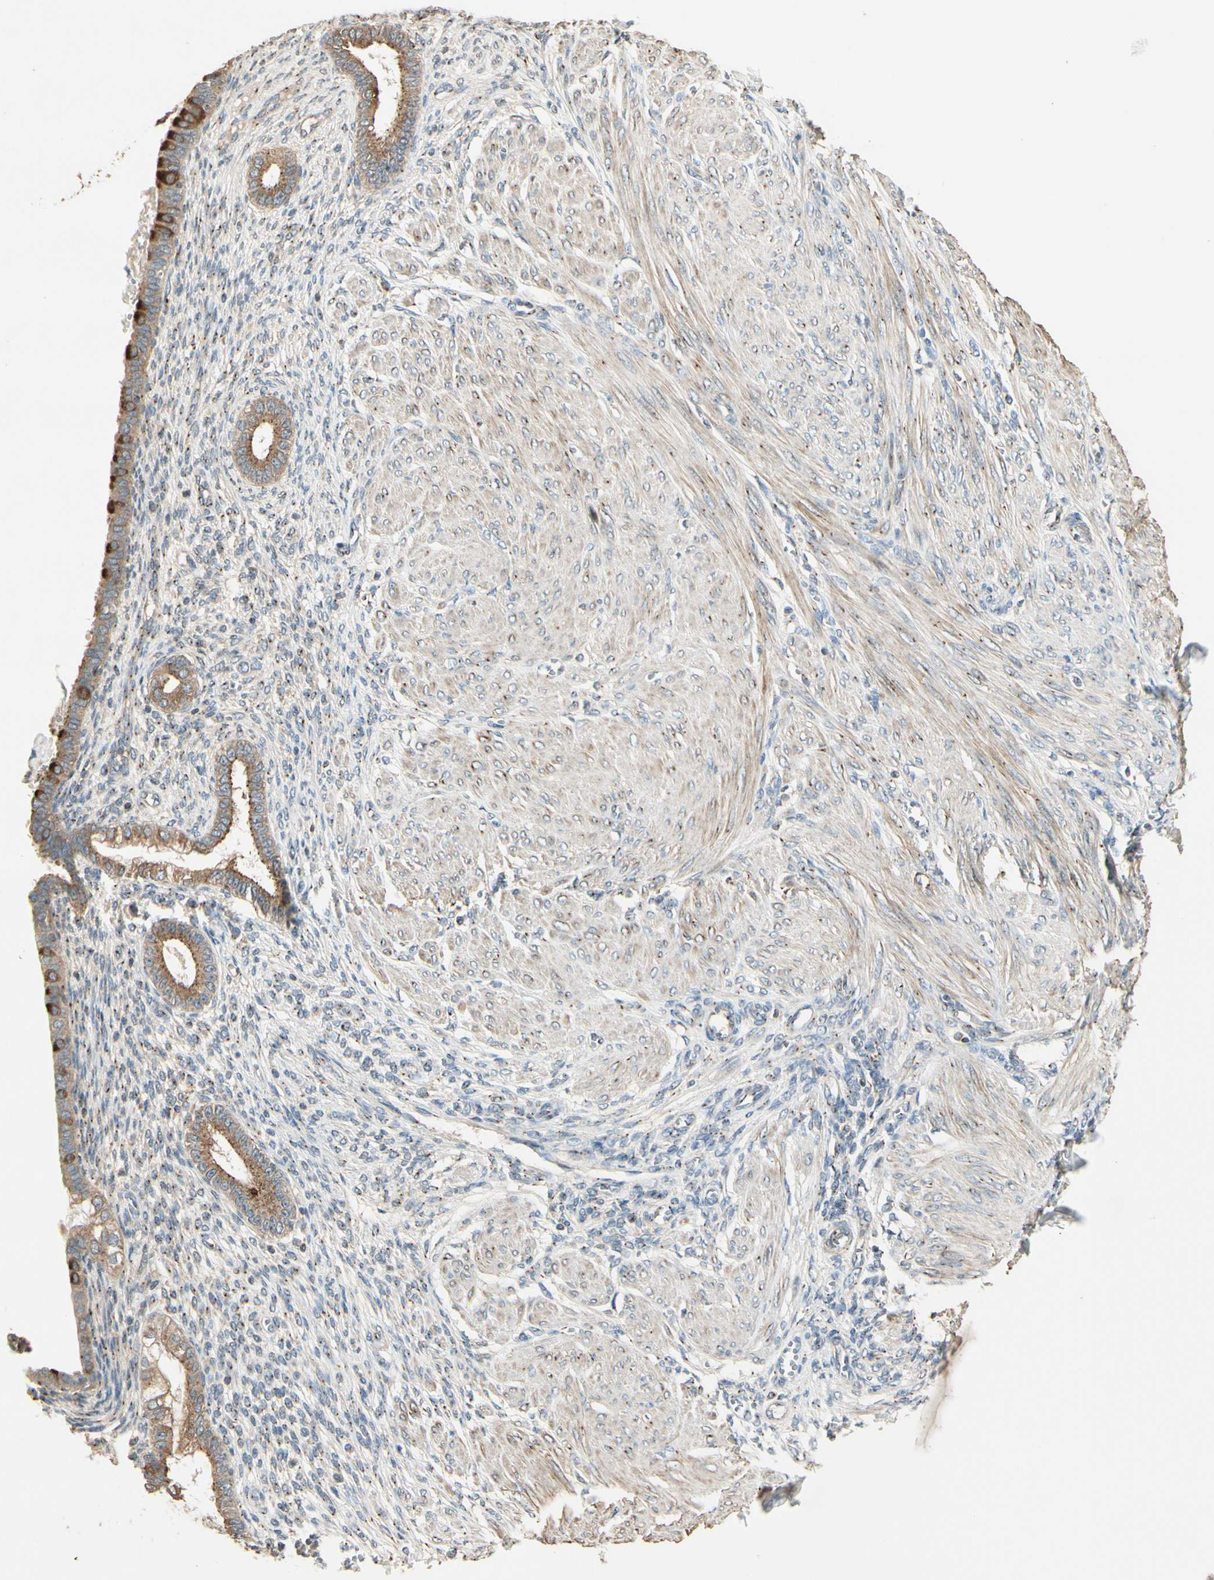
{"staining": {"intensity": "moderate", "quantity": "25%-75%", "location": "cytoplasmic/membranous"}, "tissue": "endometrium", "cell_type": "Cells in endometrial stroma", "image_type": "normal", "snomed": [{"axis": "morphology", "description": "Normal tissue, NOS"}, {"axis": "topography", "description": "Endometrium"}], "caption": "Unremarkable endometrium shows moderate cytoplasmic/membranous staining in about 25%-75% of cells in endometrial stroma, visualized by immunohistochemistry.", "gene": "AKAP9", "patient": {"sex": "female", "age": 72}}